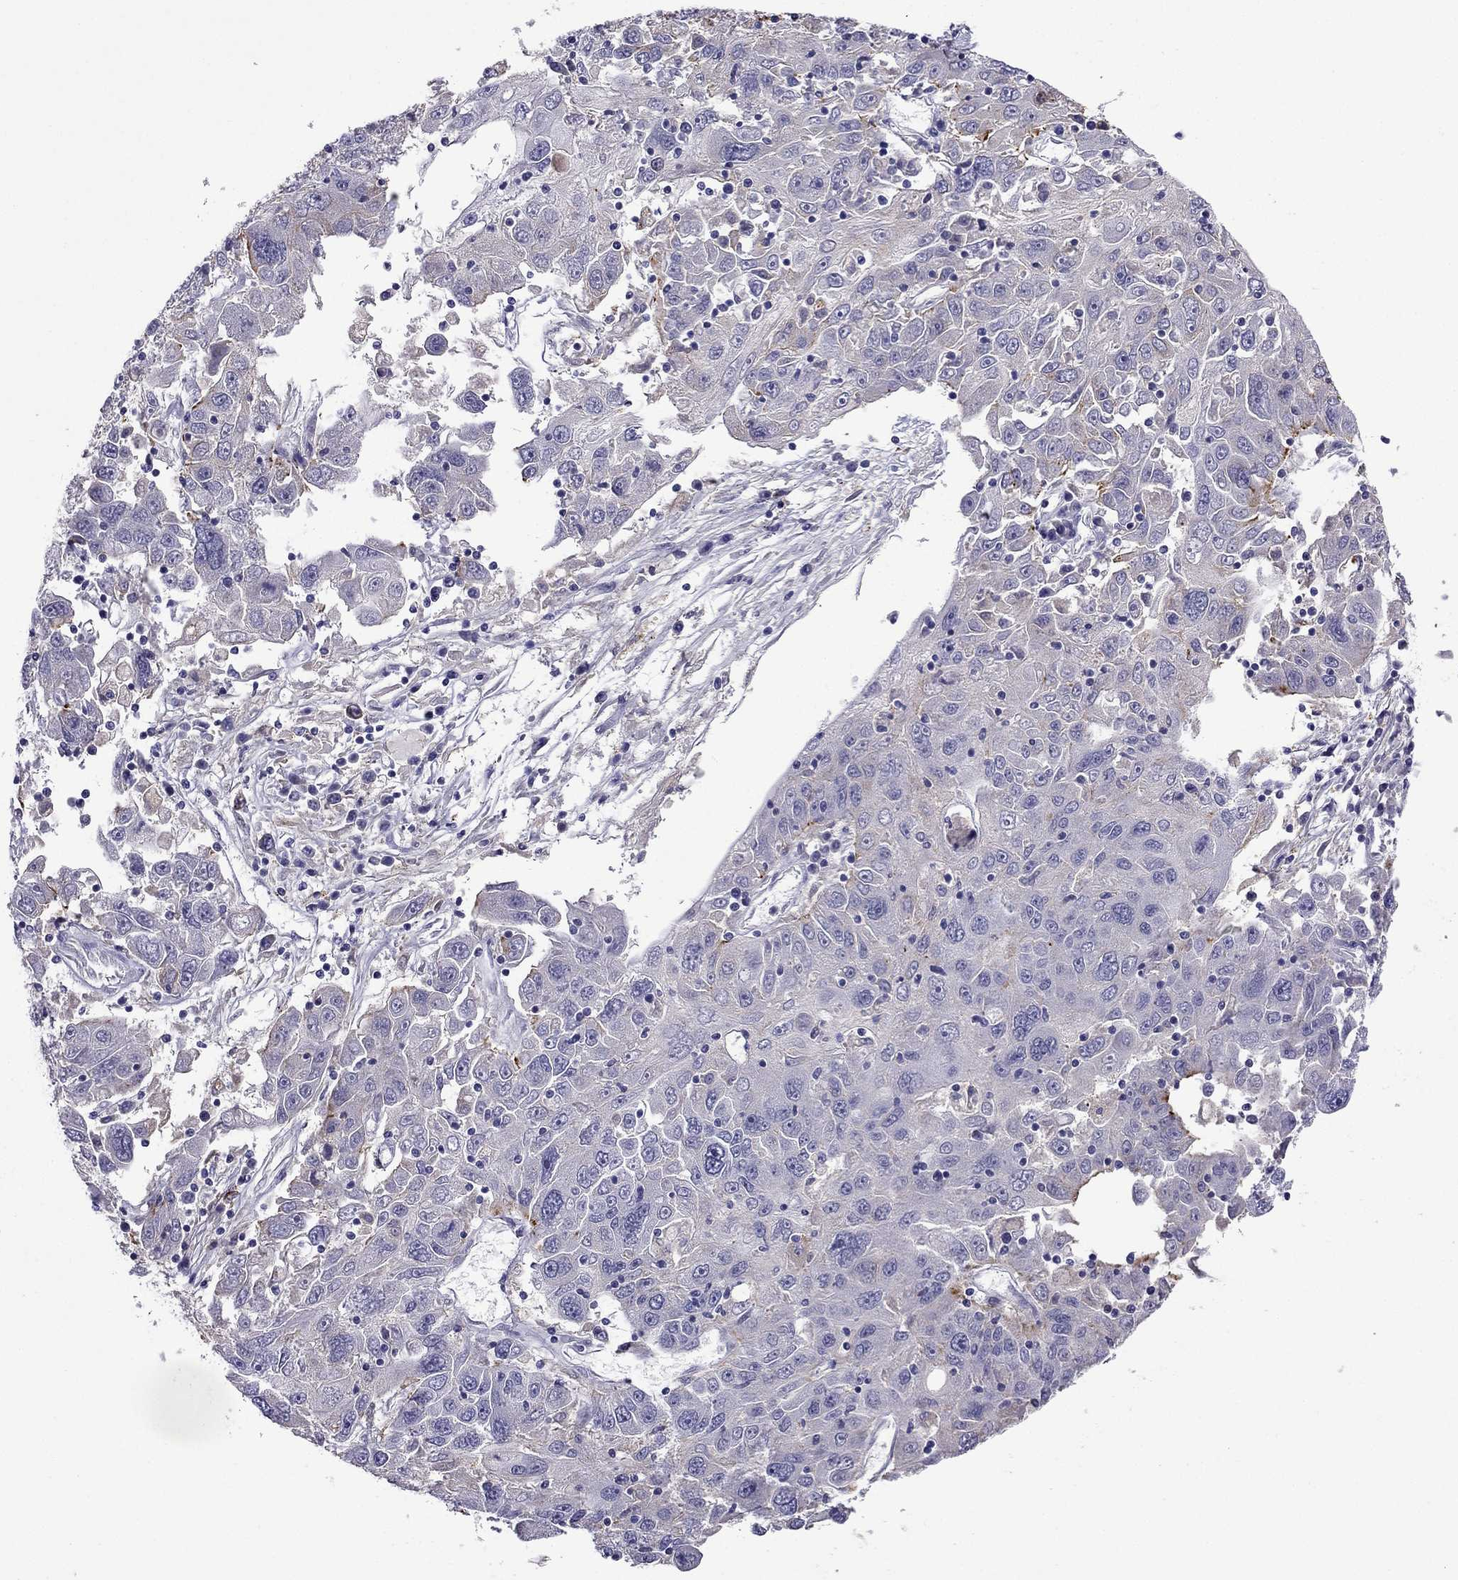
{"staining": {"intensity": "negative", "quantity": "none", "location": "none"}, "tissue": "stomach cancer", "cell_type": "Tumor cells", "image_type": "cancer", "snomed": [{"axis": "morphology", "description": "Adenocarcinoma, NOS"}, {"axis": "topography", "description": "Stomach"}], "caption": "This is an immunohistochemistry (IHC) micrograph of human stomach cancer (adenocarcinoma). There is no positivity in tumor cells.", "gene": "TSSK4", "patient": {"sex": "male", "age": 56}}